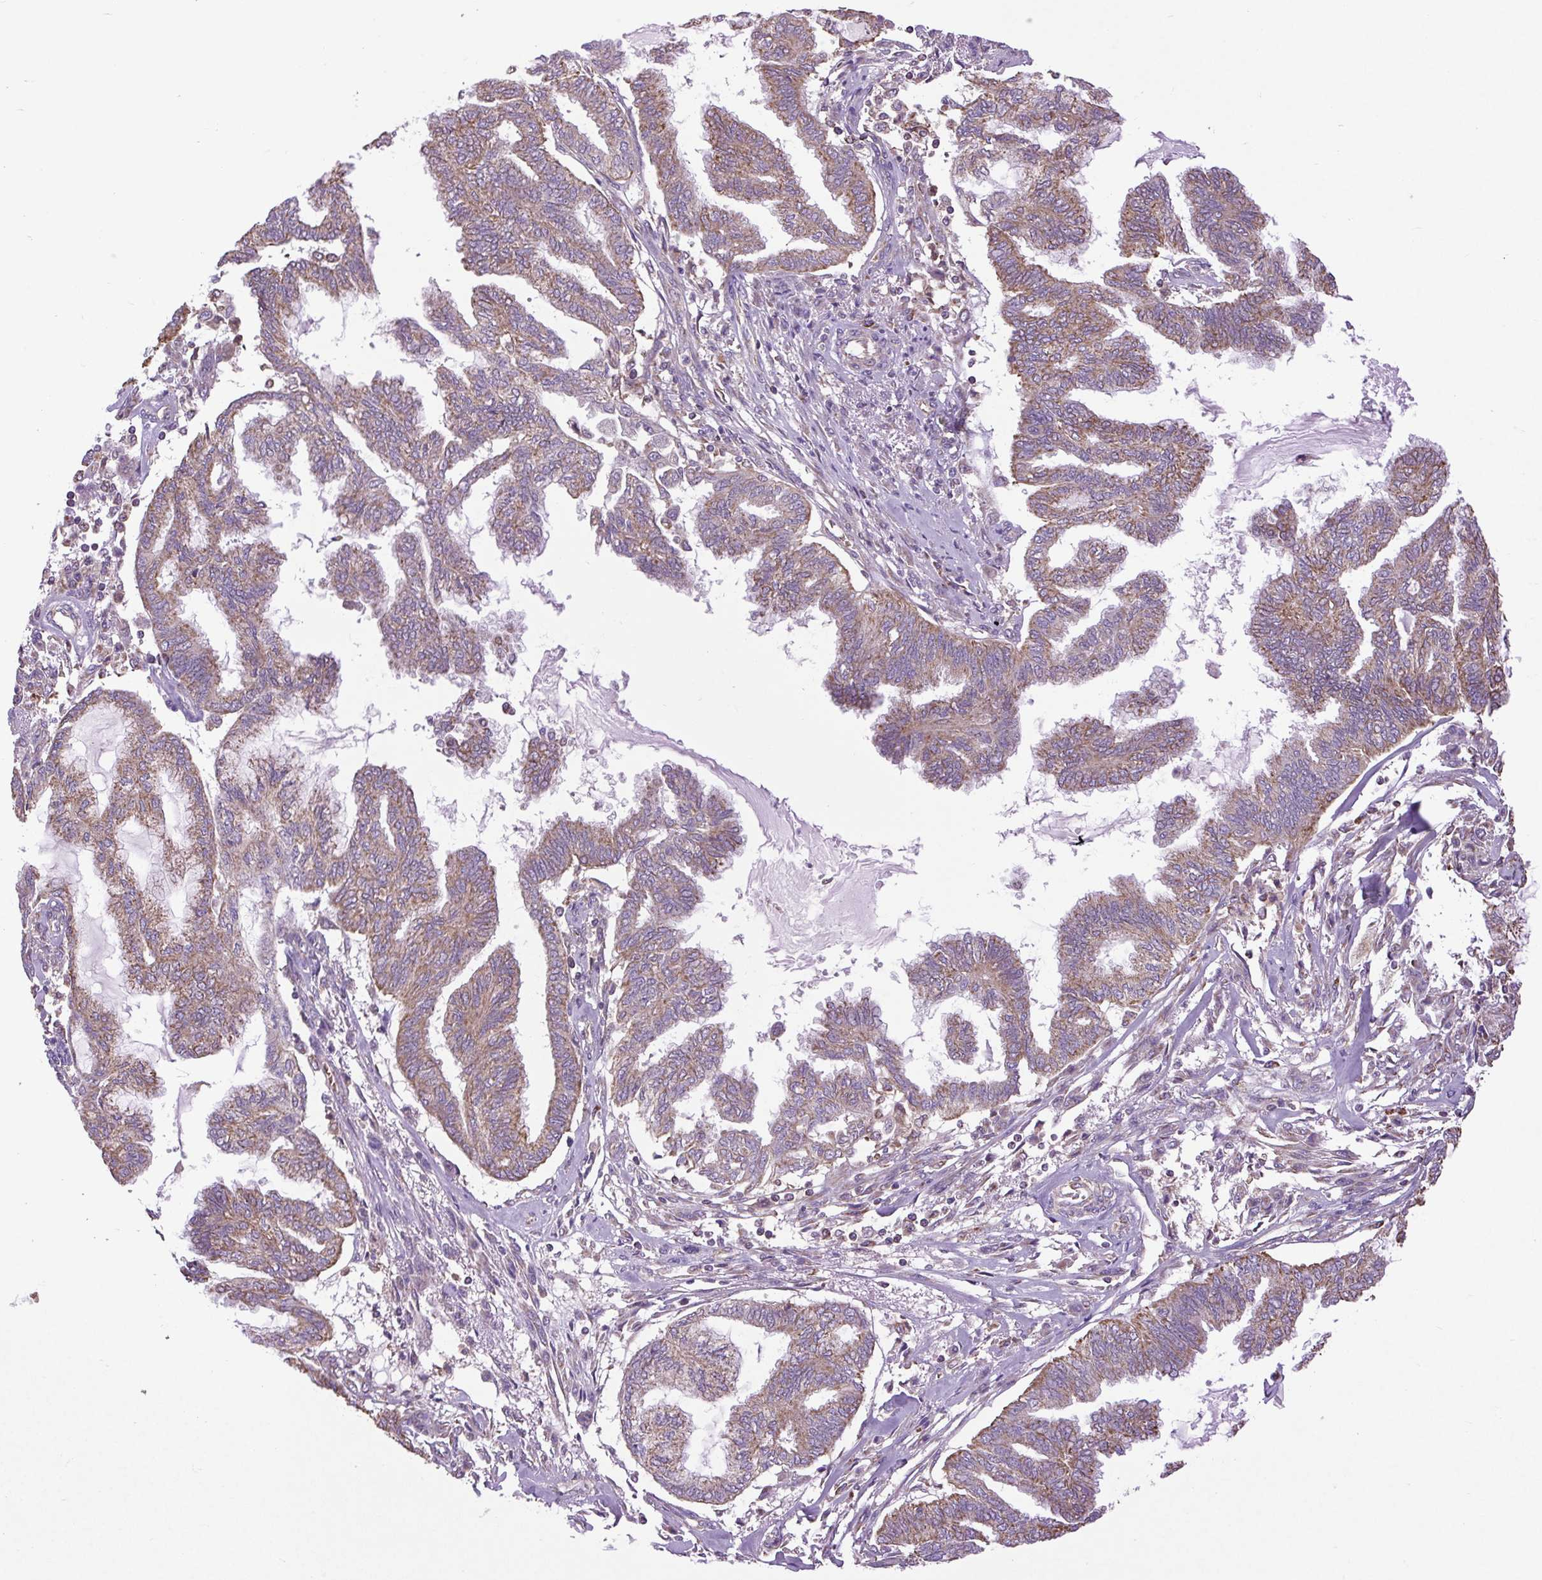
{"staining": {"intensity": "moderate", "quantity": ">75%", "location": "cytoplasmic/membranous"}, "tissue": "endometrial cancer", "cell_type": "Tumor cells", "image_type": "cancer", "snomed": [{"axis": "morphology", "description": "Adenocarcinoma, NOS"}, {"axis": "topography", "description": "Endometrium"}], "caption": "IHC micrograph of neoplastic tissue: human endometrial adenocarcinoma stained using immunohistochemistry (IHC) displays medium levels of moderate protein expression localized specifically in the cytoplasmic/membranous of tumor cells, appearing as a cytoplasmic/membranous brown color.", "gene": "PLCG1", "patient": {"sex": "female", "age": 86}}